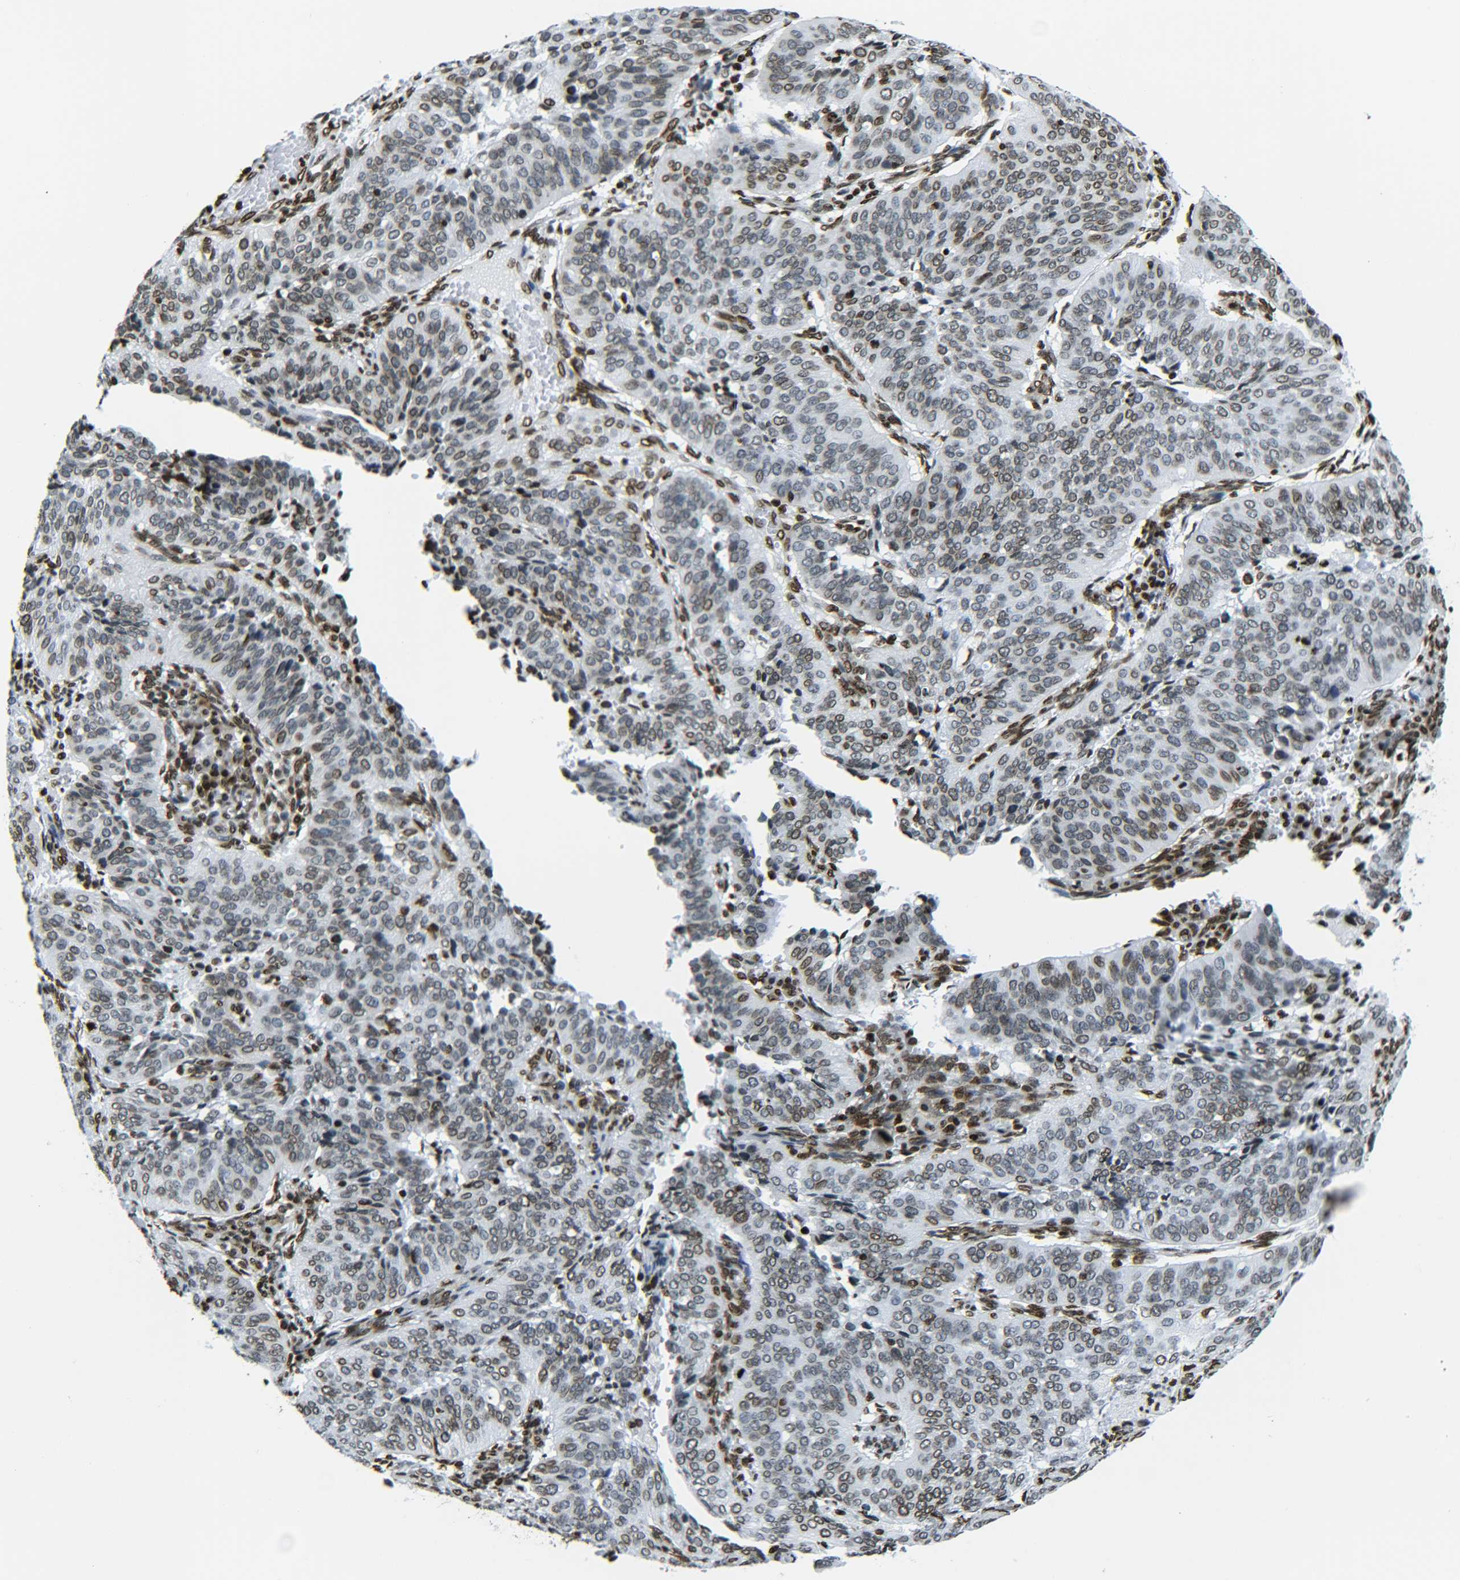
{"staining": {"intensity": "moderate", "quantity": "25%-75%", "location": "nuclear"}, "tissue": "cervical cancer", "cell_type": "Tumor cells", "image_type": "cancer", "snomed": [{"axis": "morphology", "description": "Normal tissue, NOS"}, {"axis": "morphology", "description": "Squamous cell carcinoma, NOS"}, {"axis": "topography", "description": "Cervix"}], "caption": "Protein staining exhibits moderate nuclear expression in approximately 25%-75% of tumor cells in cervical cancer (squamous cell carcinoma).", "gene": "H2AX", "patient": {"sex": "female", "age": 39}}